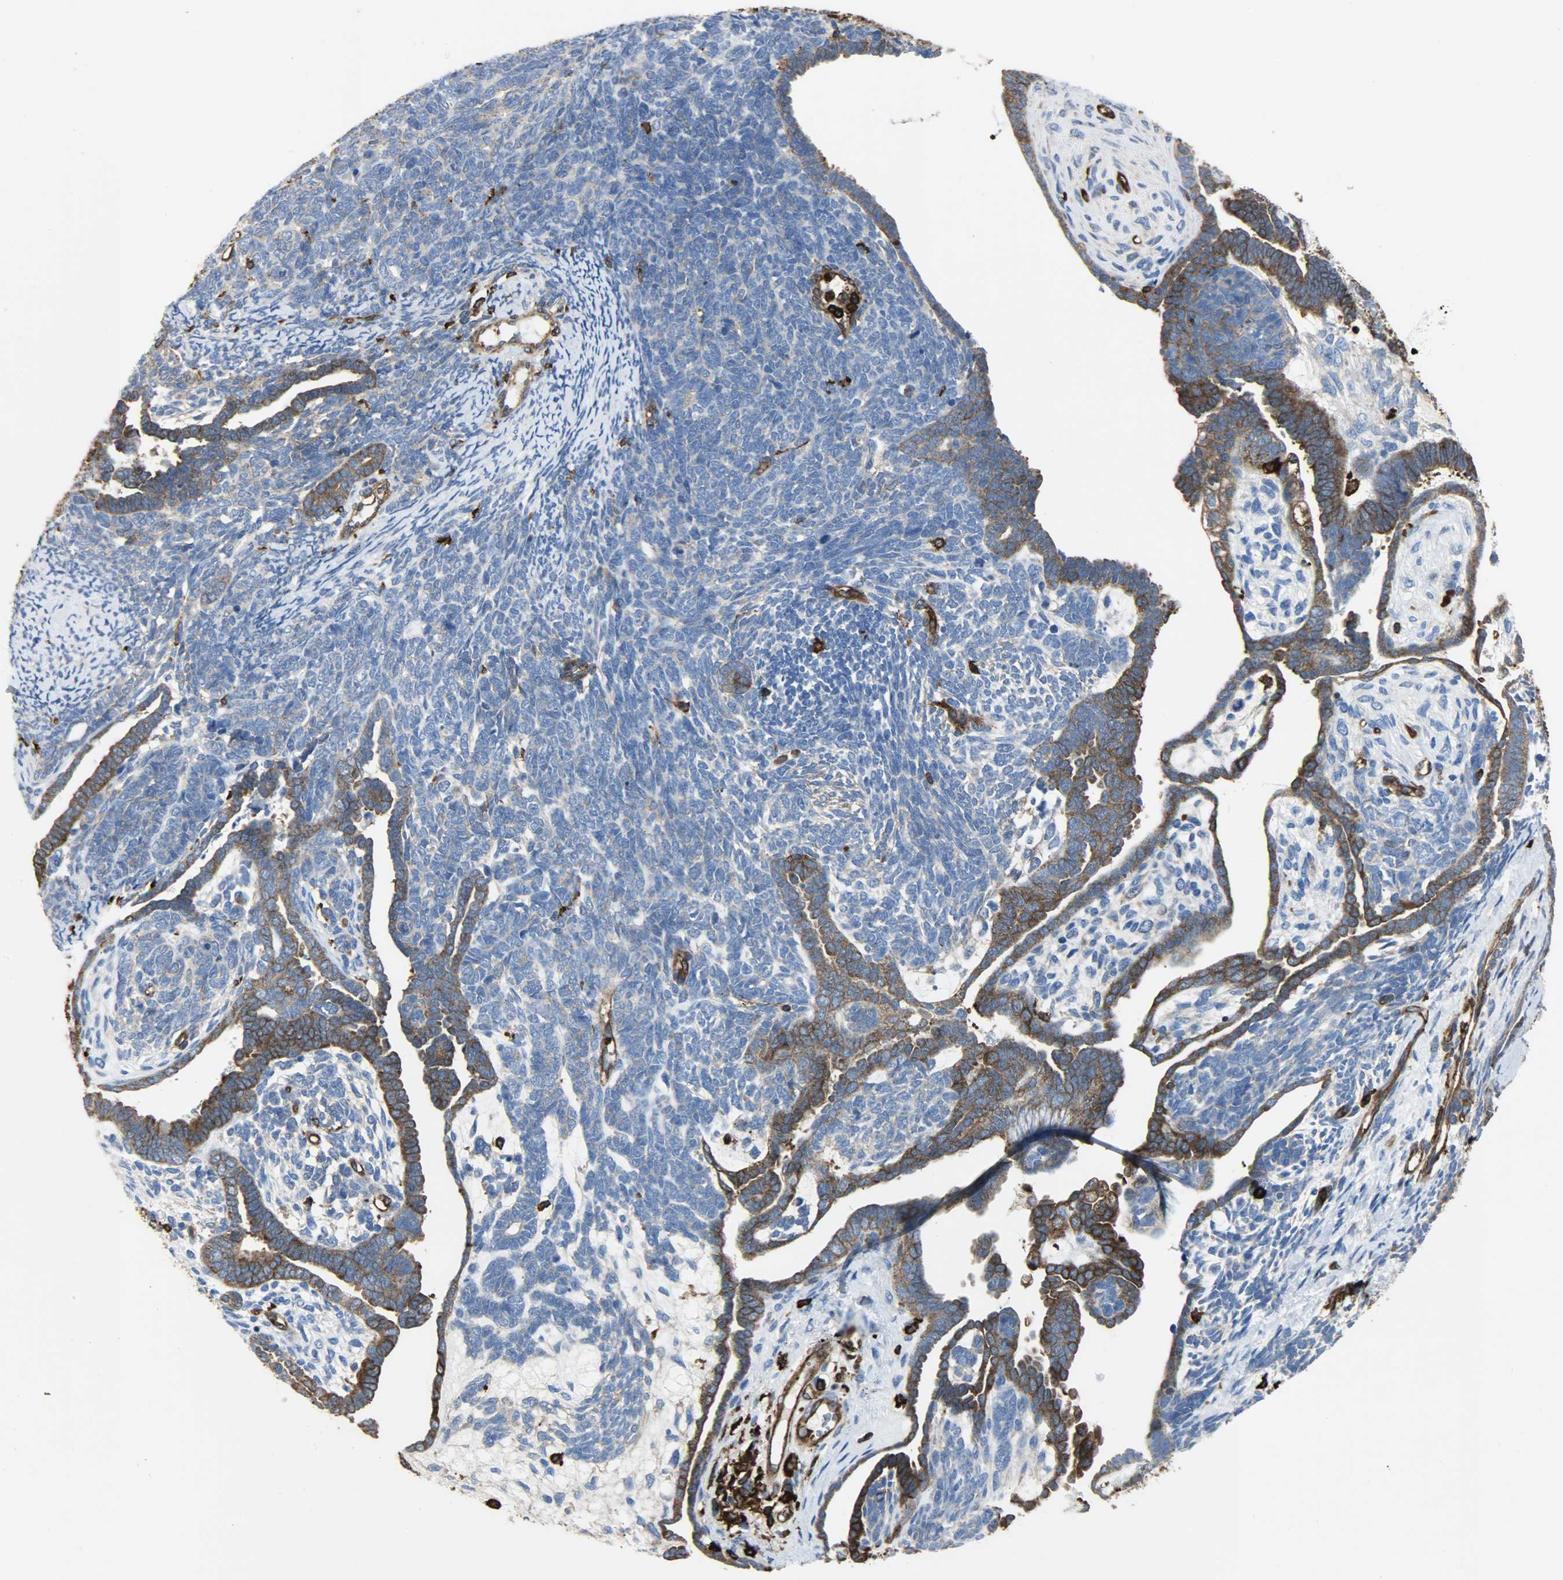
{"staining": {"intensity": "strong", "quantity": "<25%", "location": "cytoplasmic/membranous"}, "tissue": "endometrial cancer", "cell_type": "Tumor cells", "image_type": "cancer", "snomed": [{"axis": "morphology", "description": "Neoplasm, malignant, NOS"}, {"axis": "topography", "description": "Endometrium"}], "caption": "Endometrial malignant neoplasm was stained to show a protein in brown. There is medium levels of strong cytoplasmic/membranous expression in approximately <25% of tumor cells. Immunohistochemistry (ihc) stains the protein of interest in brown and the nuclei are stained blue.", "gene": "VASP", "patient": {"sex": "female", "age": 74}}